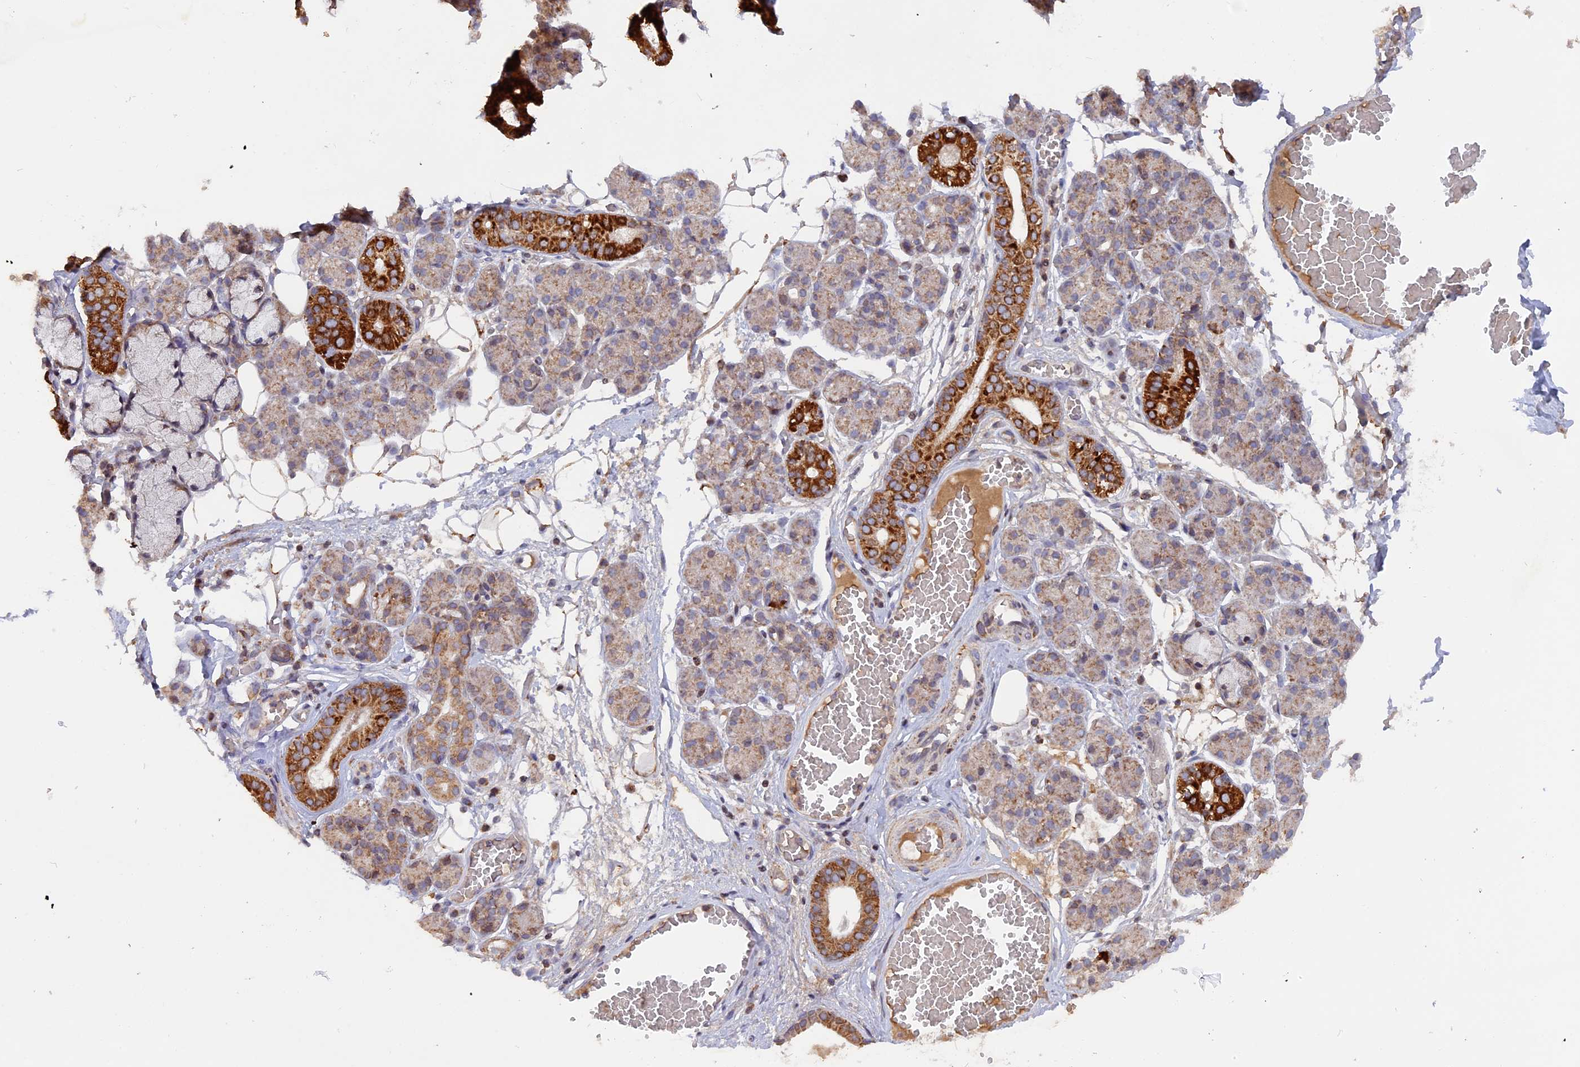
{"staining": {"intensity": "strong", "quantity": "<25%", "location": "cytoplasmic/membranous"}, "tissue": "salivary gland", "cell_type": "Glandular cells", "image_type": "normal", "snomed": [{"axis": "morphology", "description": "Normal tissue, NOS"}, {"axis": "topography", "description": "Salivary gland"}], "caption": "This photomicrograph exhibits benign salivary gland stained with IHC to label a protein in brown. The cytoplasmic/membranous of glandular cells show strong positivity for the protein. Nuclei are counter-stained blue.", "gene": "MPV17L", "patient": {"sex": "male", "age": 63}}